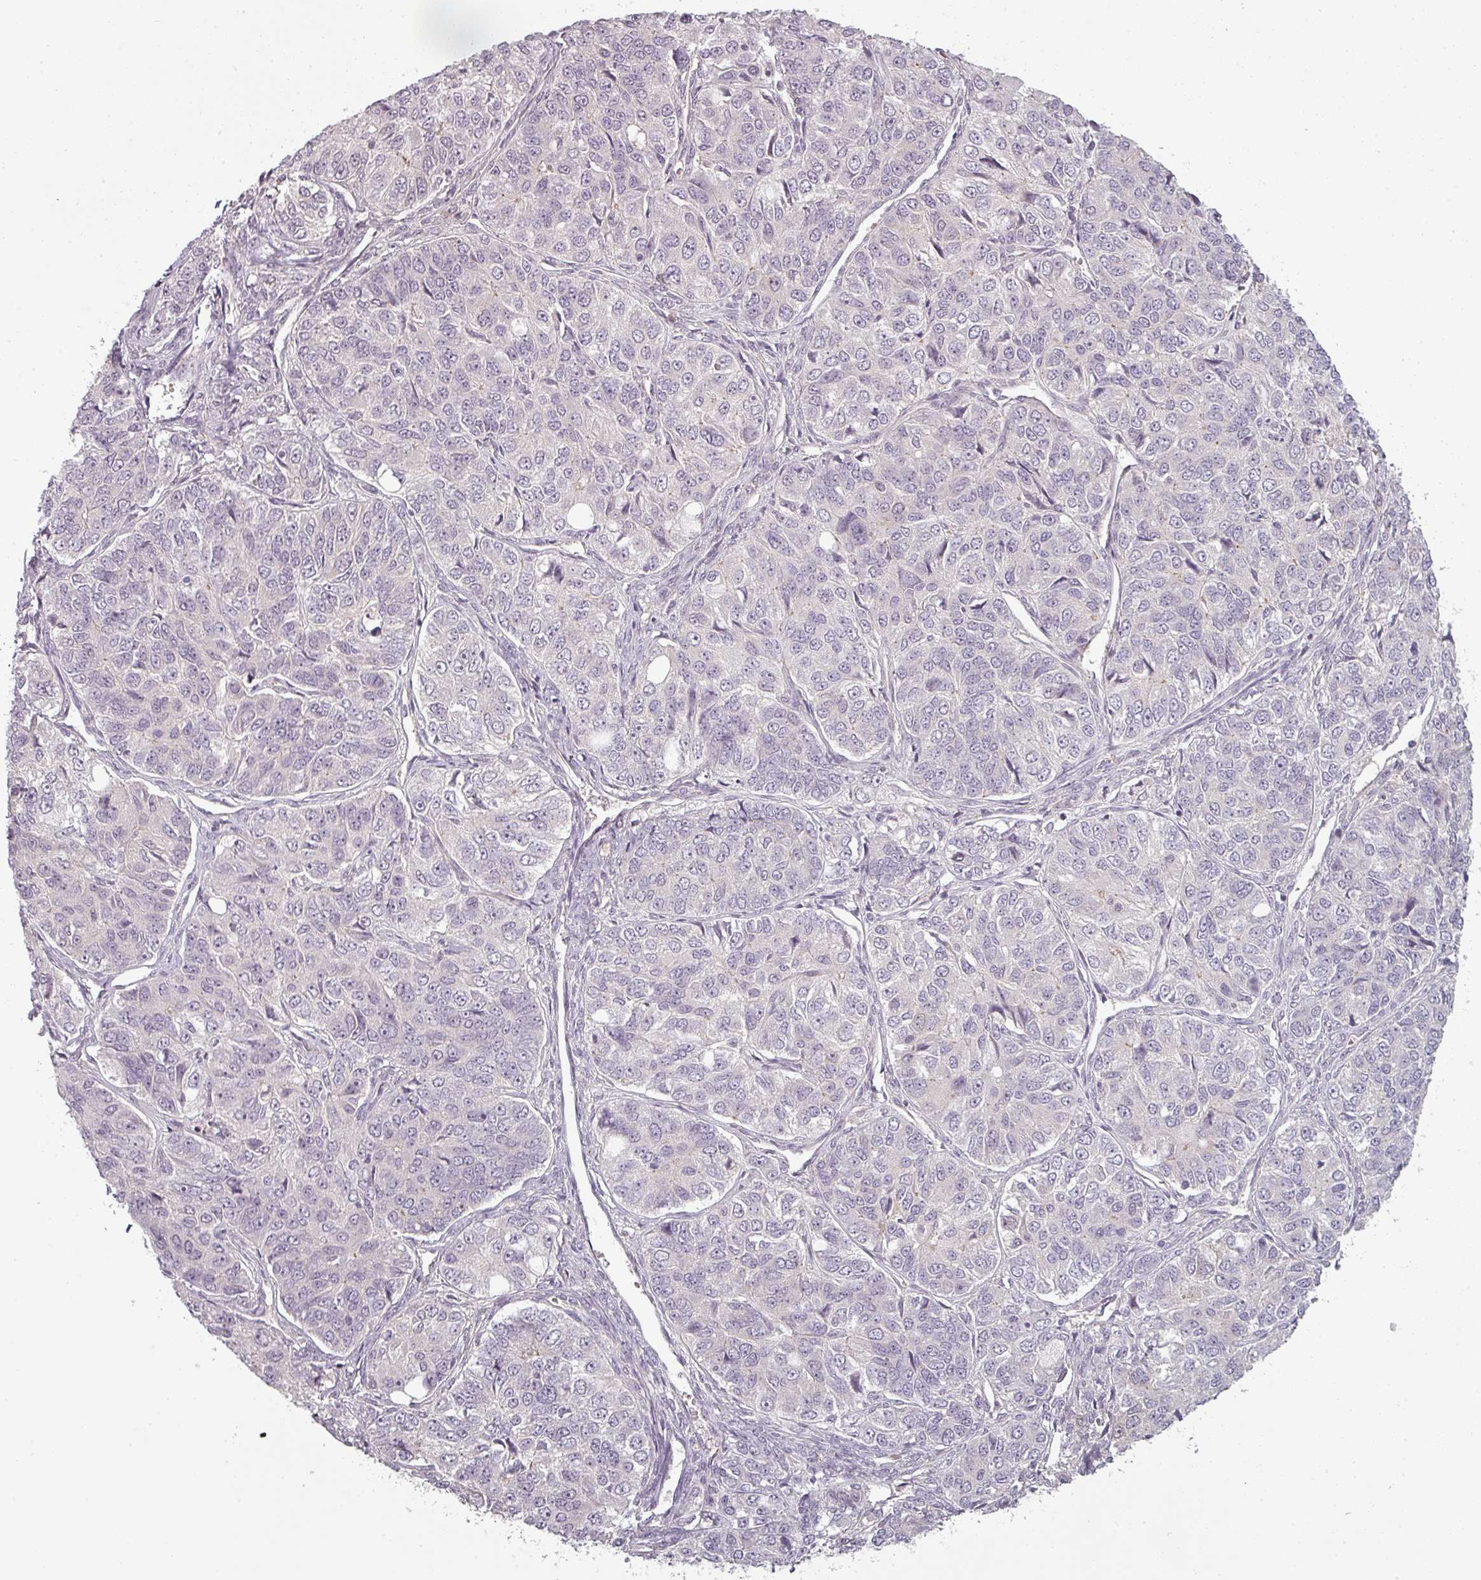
{"staining": {"intensity": "negative", "quantity": "none", "location": "none"}, "tissue": "ovarian cancer", "cell_type": "Tumor cells", "image_type": "cancer", "snomed": [{"axis": "morphology", "description": "Carcinoma, endometroid"}, {"axis": "topography", "description": "Ovary"}], "caption": "High power microscopy photomicrograph of an immunohistochemistry (IHC) histopathology image of ovarian endometroid carcinoma, revealing no significant positivity in tumor cells.", "gene": "SLC16A9", "patient": {"sex": "female", "age": 51}}